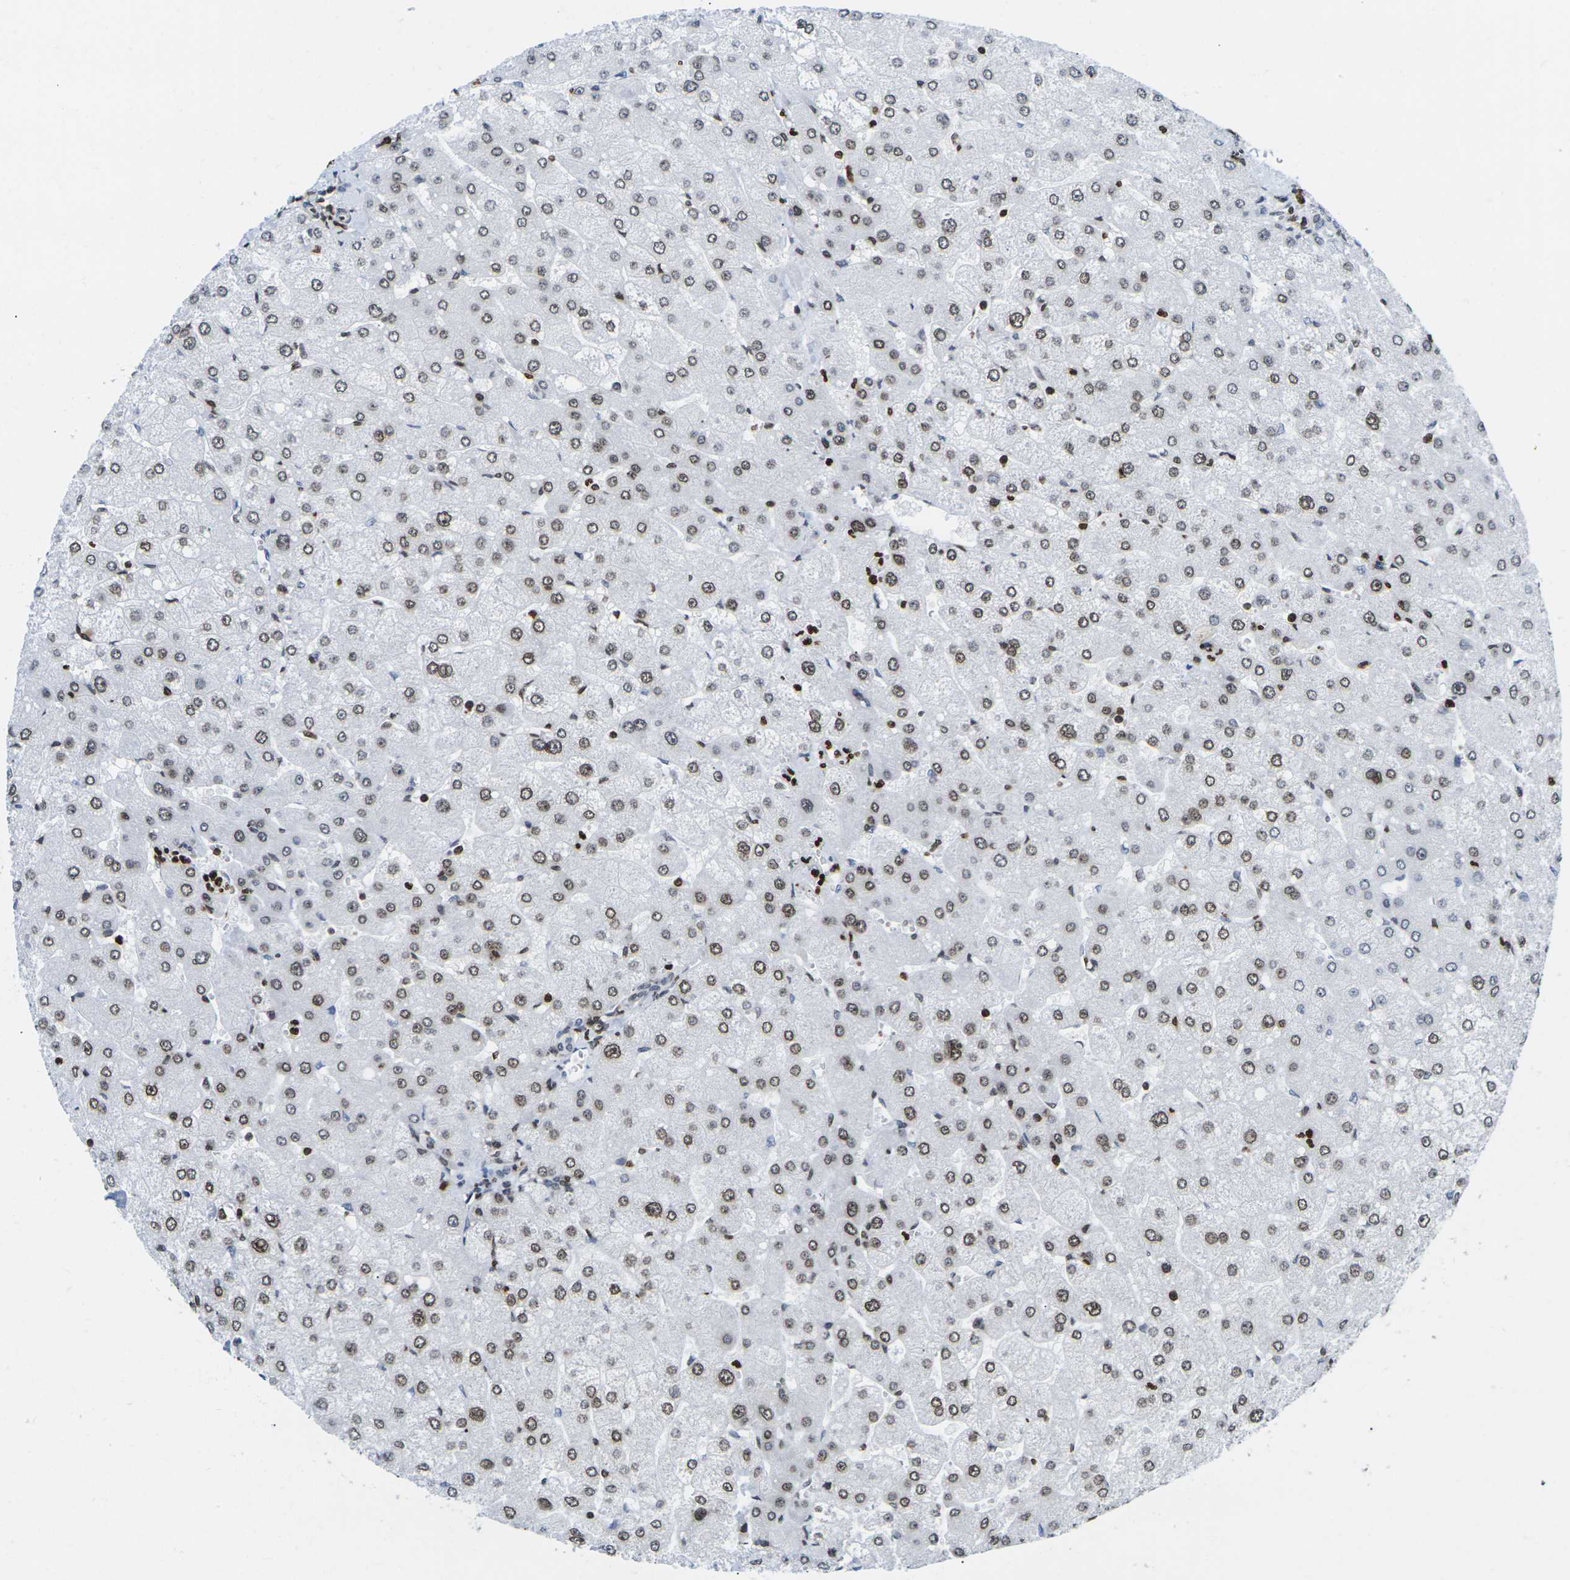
{"staining": {"intensity": "weak", "quantity": "25%-75%", "location": "nuclear"}, "tissue": "liver", "cell_type": "Cholangiocytes", "image_type": "normal", "snomed": [{"axis": "morphology", "description": "Normal tissue, NOS"}, {"axis": "topography", "description": "Liver"}], "caption": "Weak nuclear expression for a protein is present in about 25%-75% of cholangiocytes of benign liver using immunohistochemistry (IHC).", "gene": "H2AC21", "patient": {"sex": "male", "age": 55}}